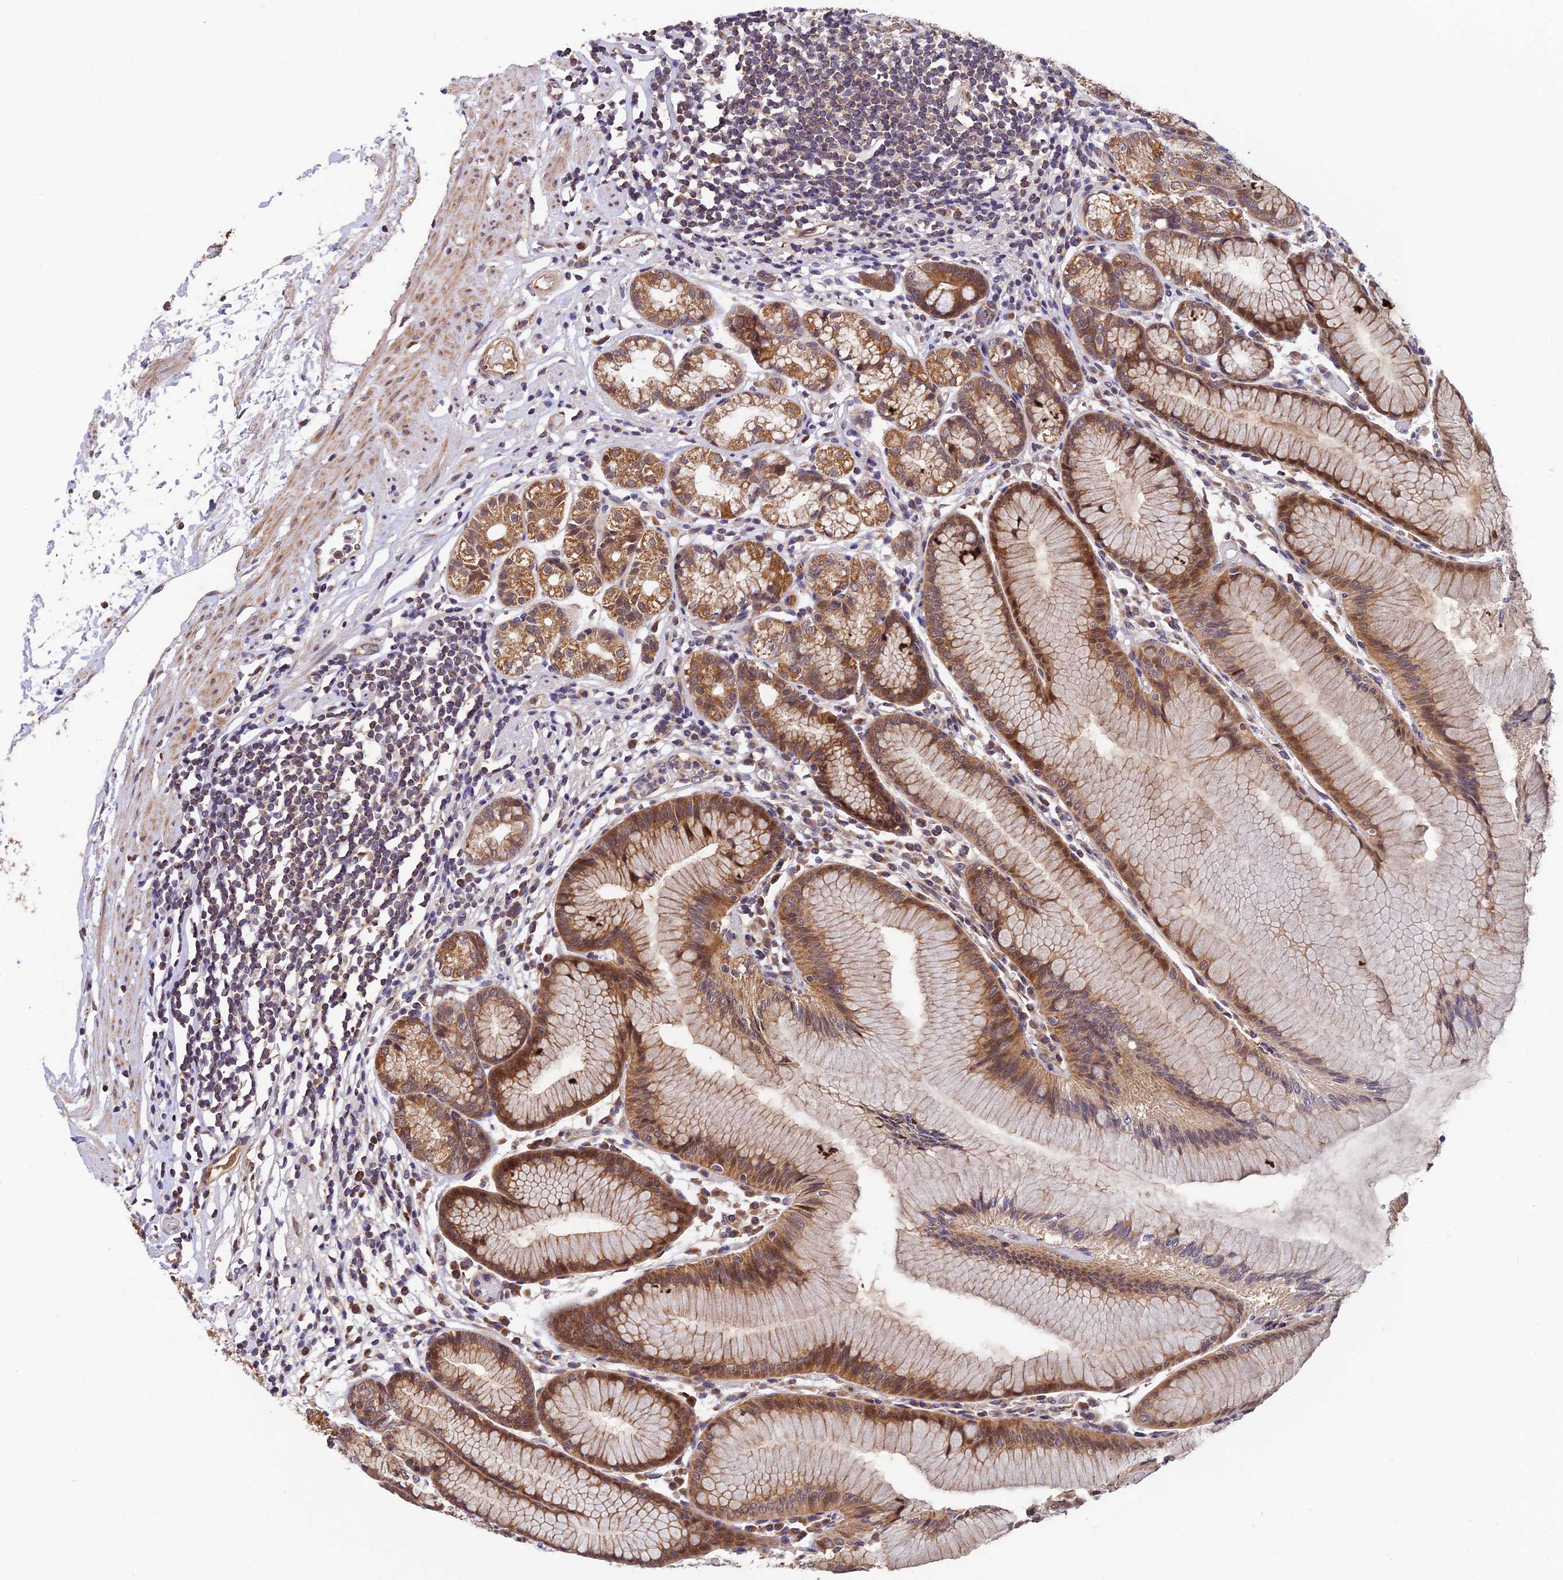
{"staining": {"intensity": "moderate", "quantity": ">75%", "location": "cytoplasmic/membranous"}, "tissue": "stomach", "cell_type": "Glandular cells", "image_type": "normal", "snomed": [{"axis": "morphology", "description": "Normal tissue, NOS"}, {"axis": "topography", "description": "Stomach"}], "caption": "Moderate cytoplasmic/membranous staining for a protein is seen in approximately >75% of glandular cells of normal stomach using IHC.", "gene": "MNS1", "patient": {"sex": "female", "age": 57}}